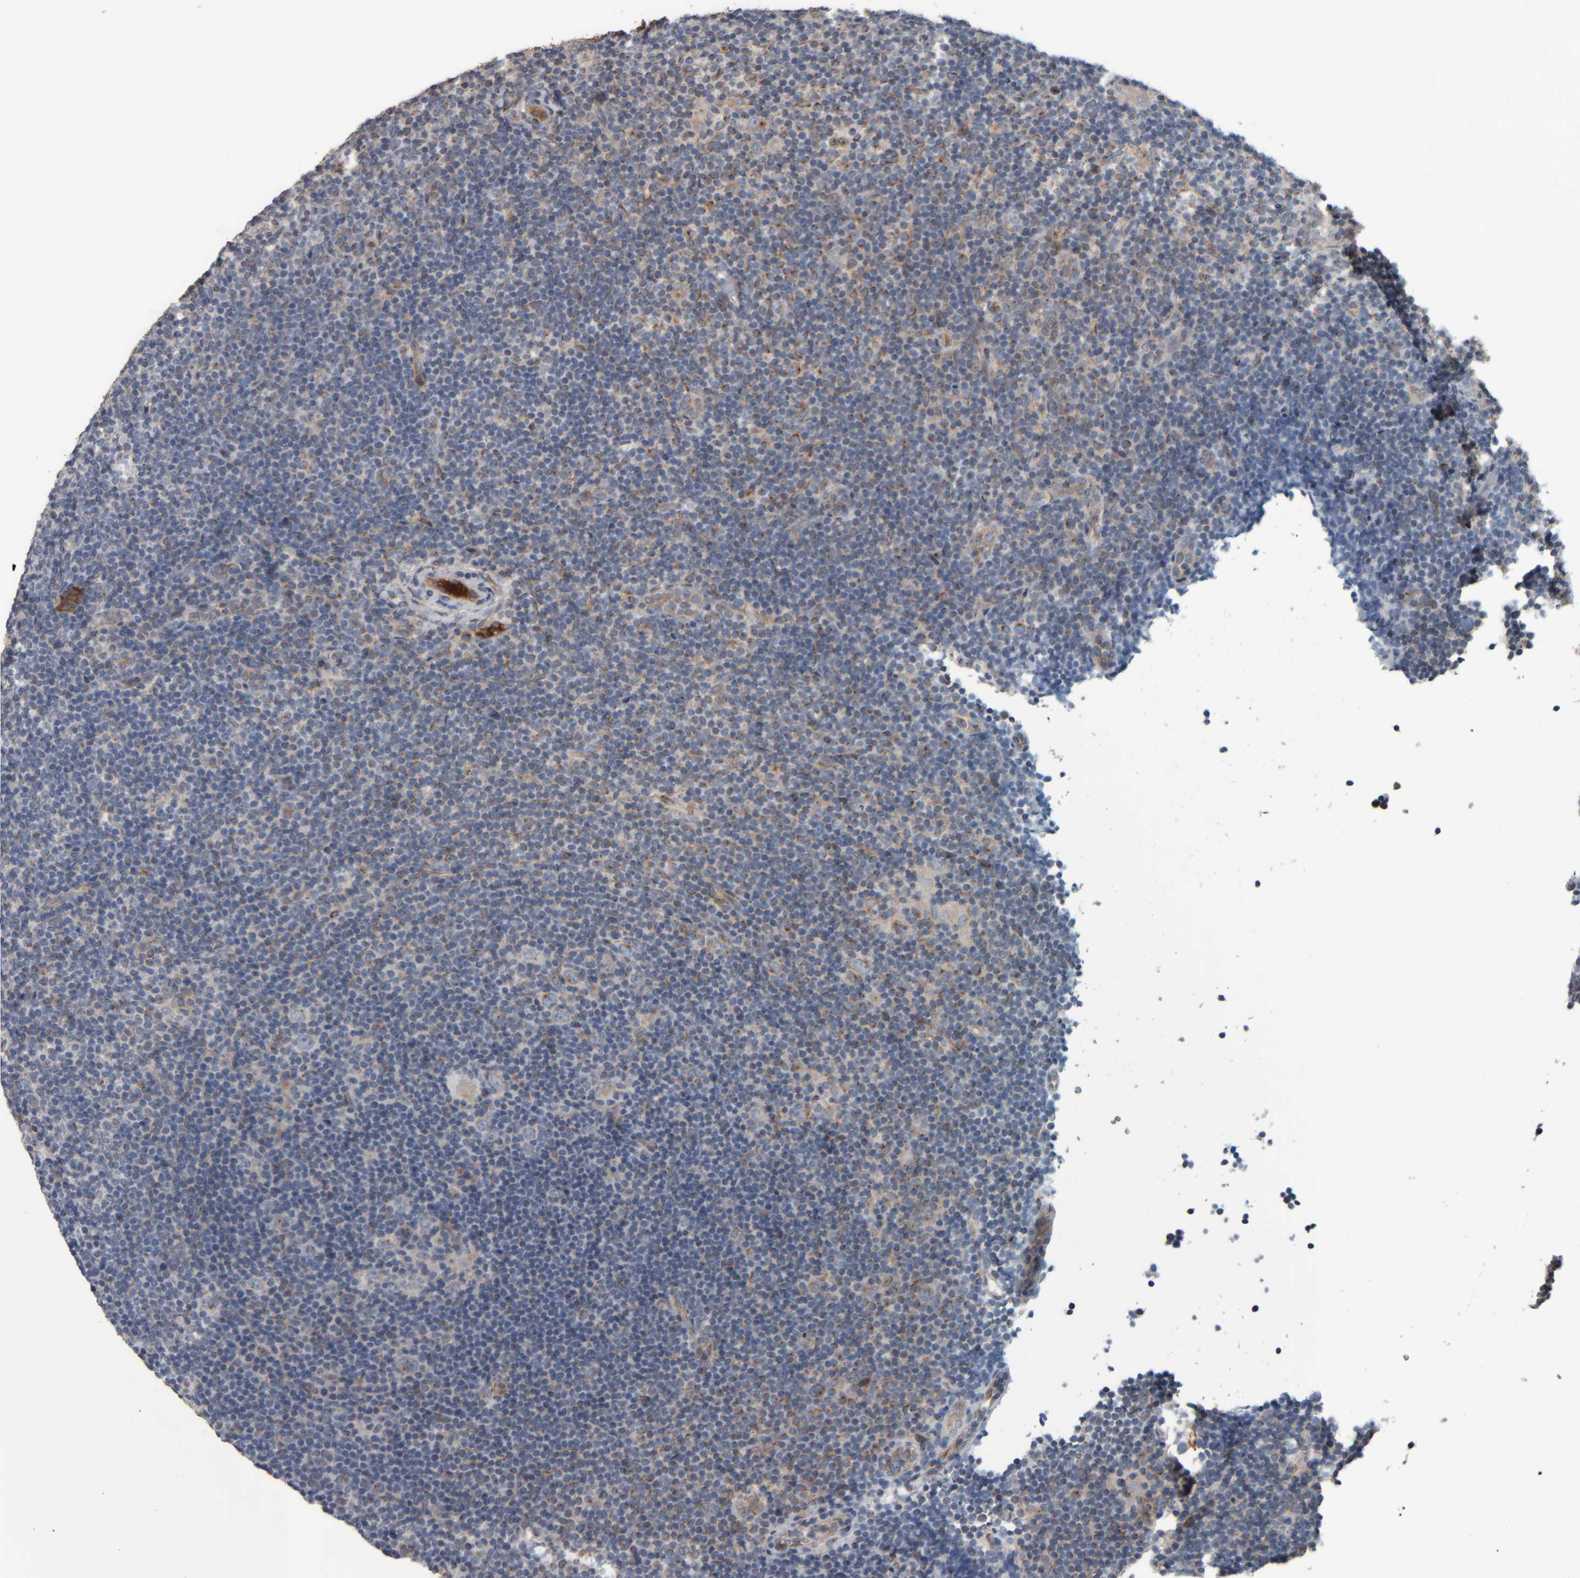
{"staining": {"intensity": "weak", "quantity": "<25%", "location": "cytoplasmic/membranous"}, "tissue": "lymphoma", "cell_type": "Tumor cells", "image_type": "cancer", "snomed": [{"axis": "morphology", "description": "Hodgkin's disease, NOS"}, {"axis": "topography", "description": "Lymph node"}], "caption": "This is a micrograph of immunohistochemistry (IHC) staining of Hodgkin's disease, which shows no positivity in tumor cells.", "gene": "CAVIN4", "patient": {"sex": "female", "age": 57}}